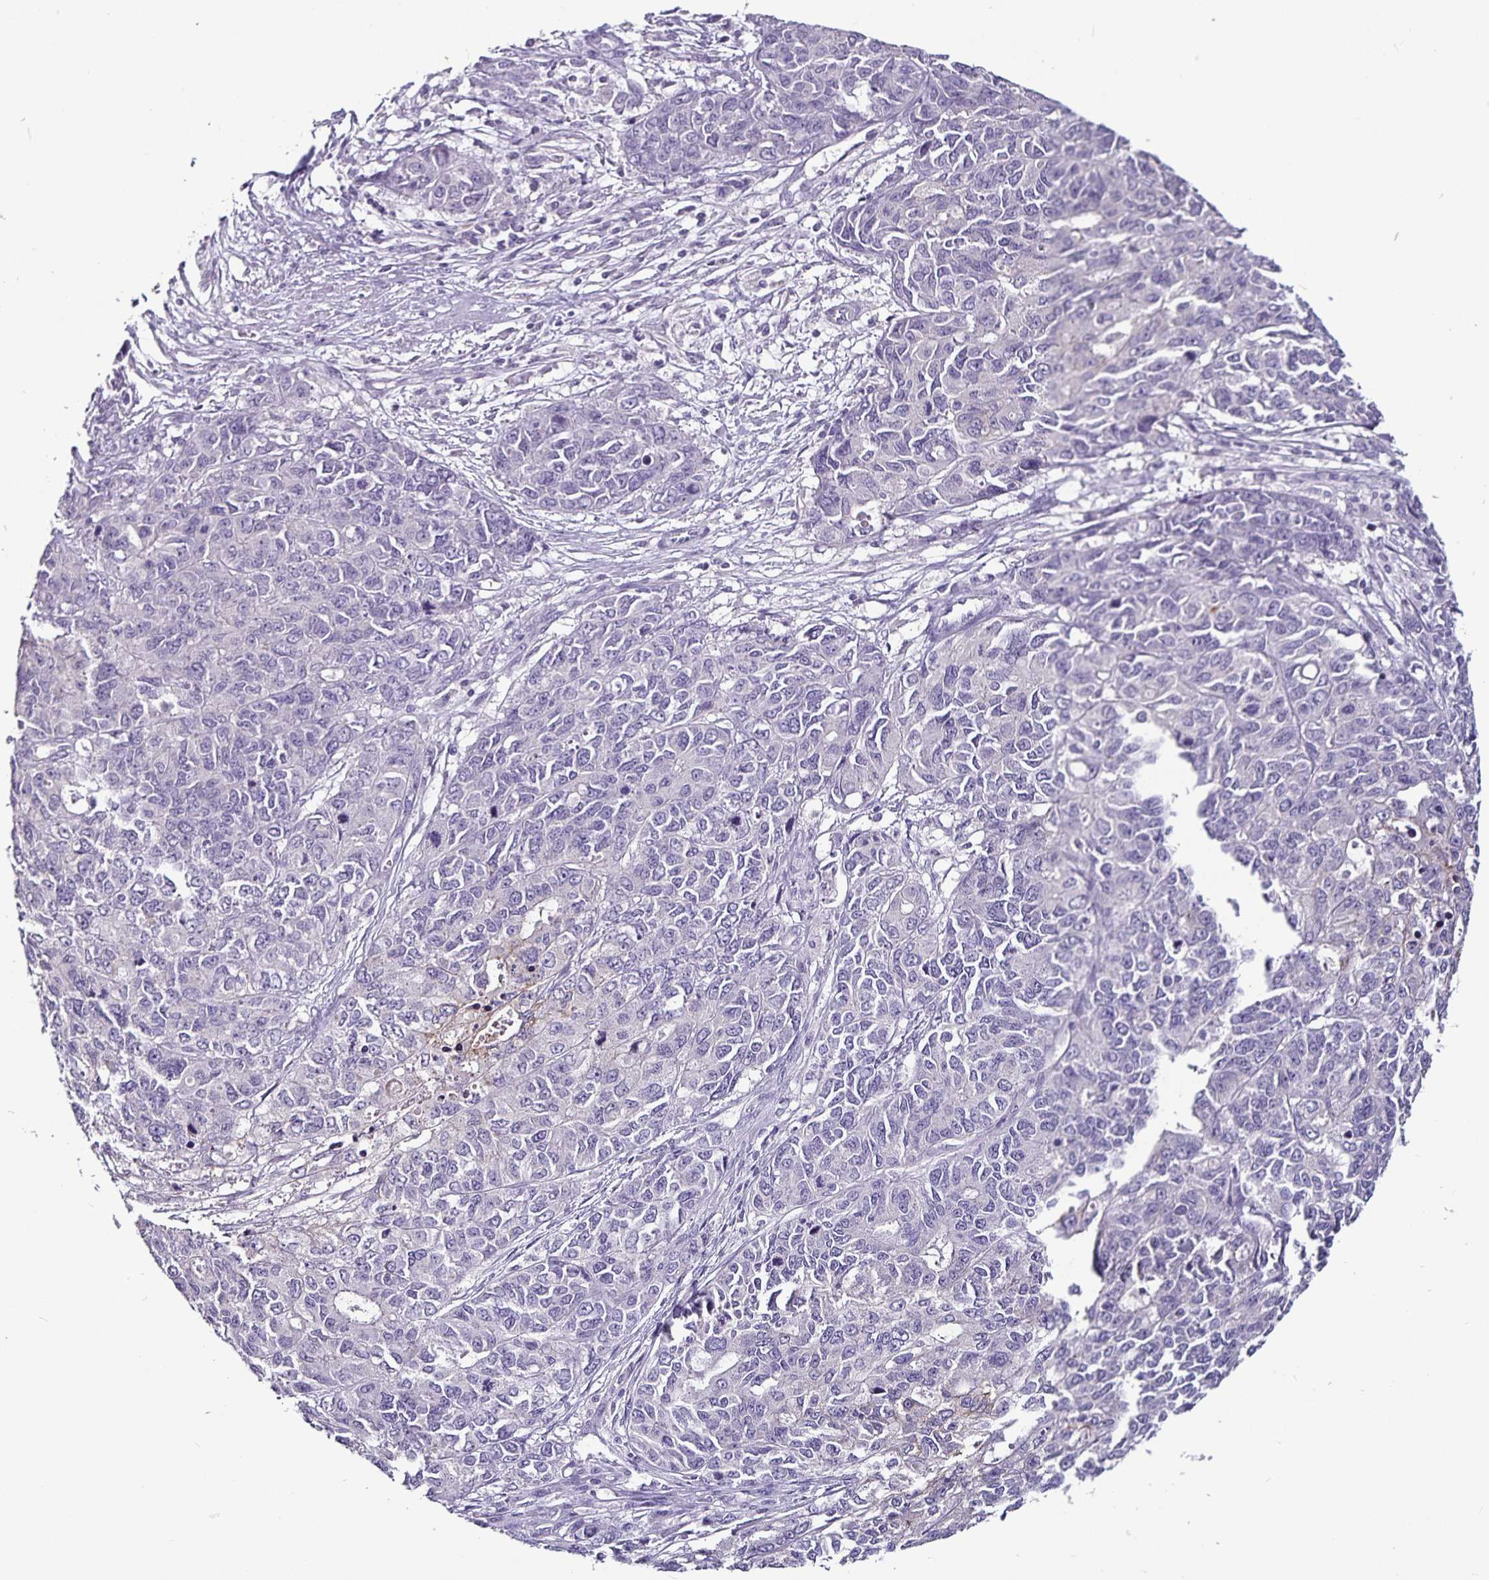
{"staining": {"intensity": "negative", "quantity": "none", "location": "none"}, "tissue": "endometrial cancer", "cell_type": "Tumor cells", "image_type": "cancer", "snomed": [{"axis": "morphology", "description": "Adenocarcinoma, NOS"}, {"axis": "topography", "description": "Uterus"}], "caption": "Human endometrial cancer (adenocarcinoma) stained for a protein using immunohistochemistry exhibits no staining in tumor cells.", "gene": "CA12", "patient": {"sex": "female", "age": 79}}